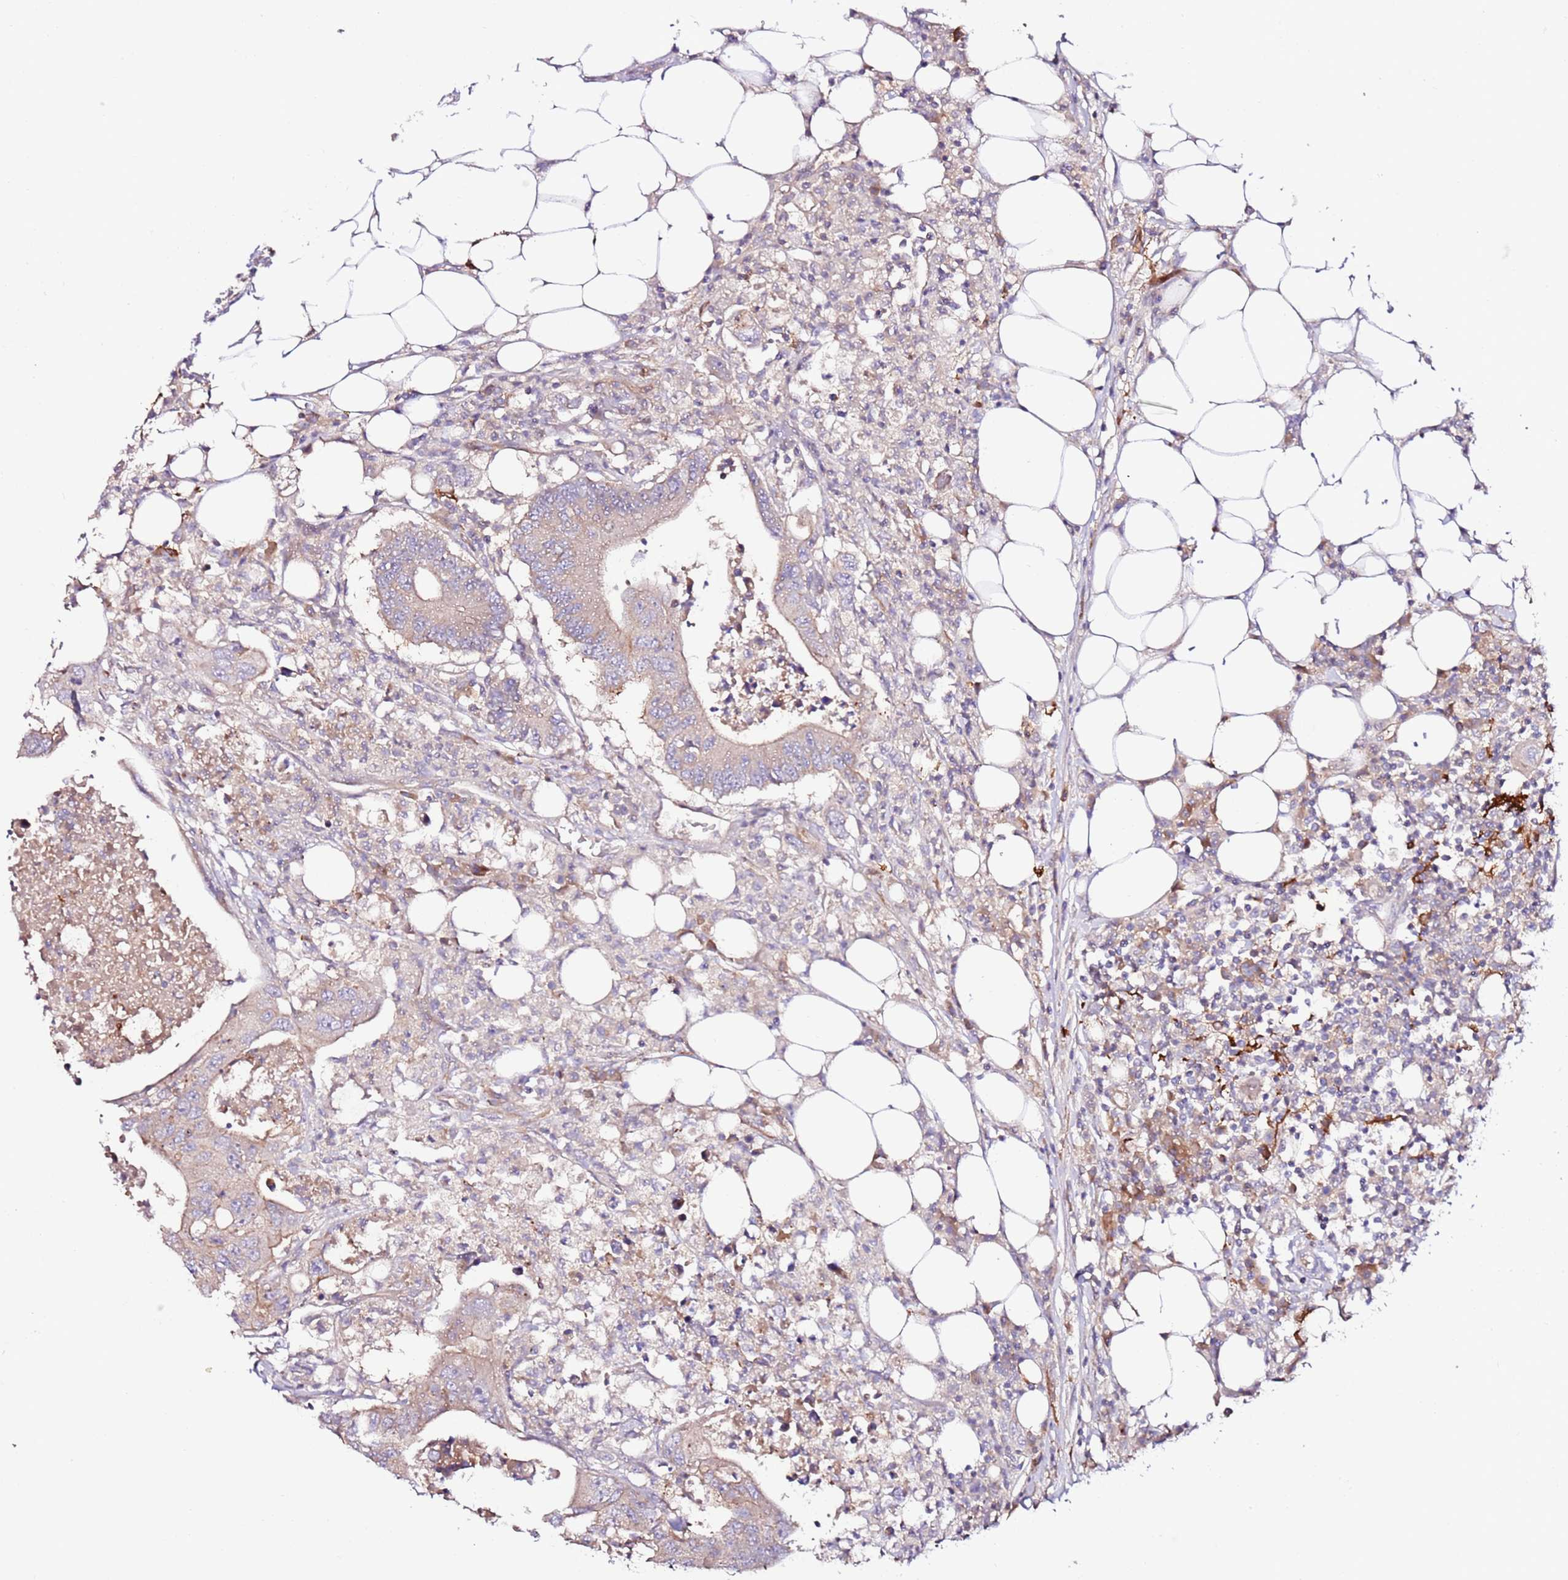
{"staining": {"intensity": "negative", "quantity": "none", "location": "none"}, "tissue": "colorectal cancer", "cell_type": "Tumor cells", "image_type": "cancer", "snomed": [{"axis": "morphology", "description": "Adenocarcinoma, NOS"}, {"axis": "topography", "description": "Colon"}], "caption": "The photomicrograph reveals no staining of tumor cells in colorectal cancer.", "gene": "FLVCR1", "patient": {"sex": "male", "age": 71}}